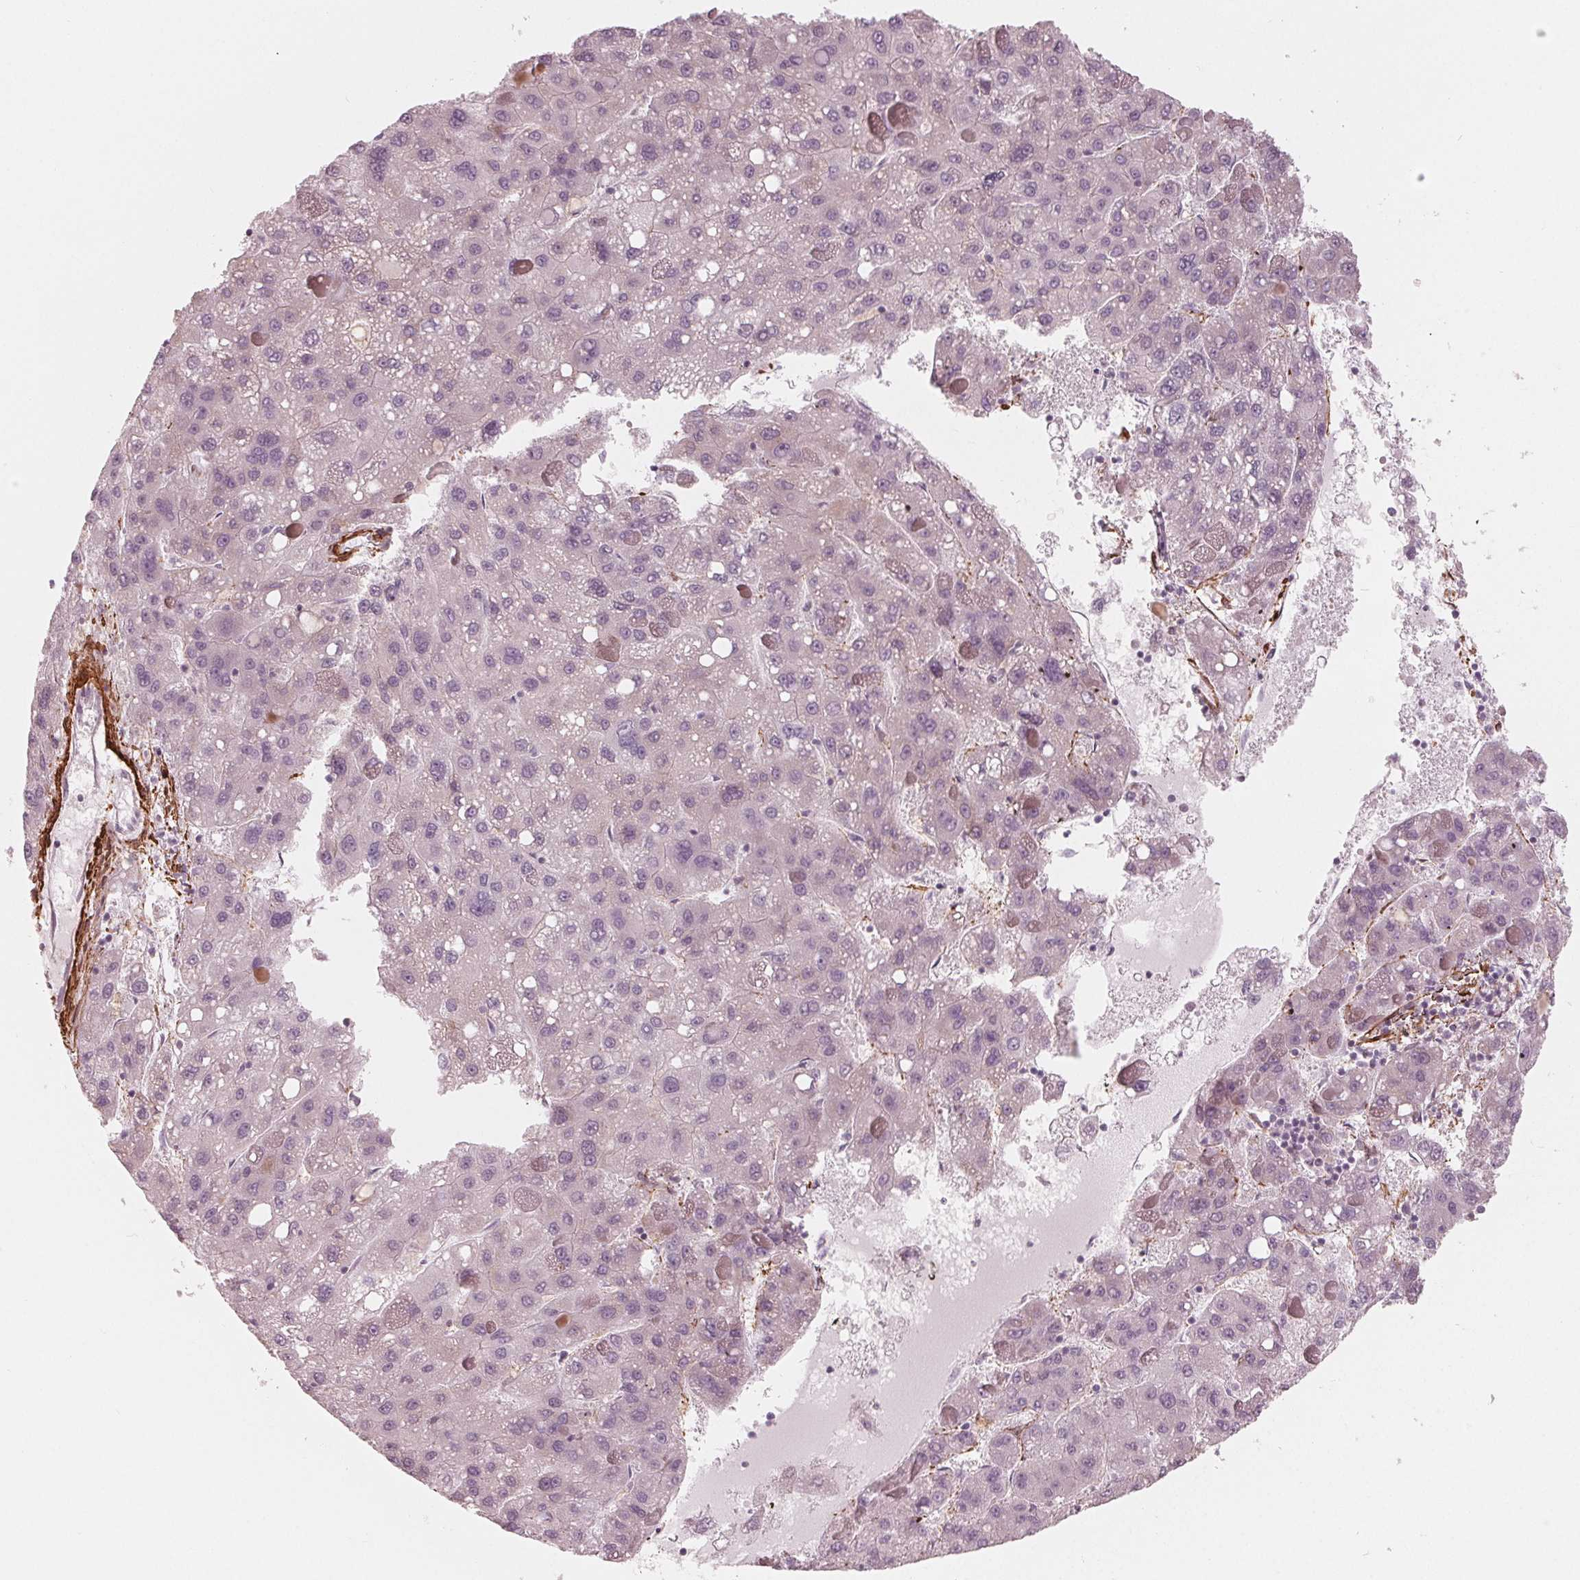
{"staining": {"intensity": "negative", "quantity": "none", "location": "none"}, "tissue": "liver cancer", "cell_type": "Tumor cells", "image_type": "cancer", "snomed": [{"axis": "morphology", "description": "Carcinoma, Hepatocellular, NOS"}, {"axis": "topography", "description": "Liver"}], "caption": "Immunohistochemical staining of liver hepatocellular carcinoma reveals no significant staining in tumor cells.", "gene": "MIER3", "patient": {"sex": "female", "age": 82}}